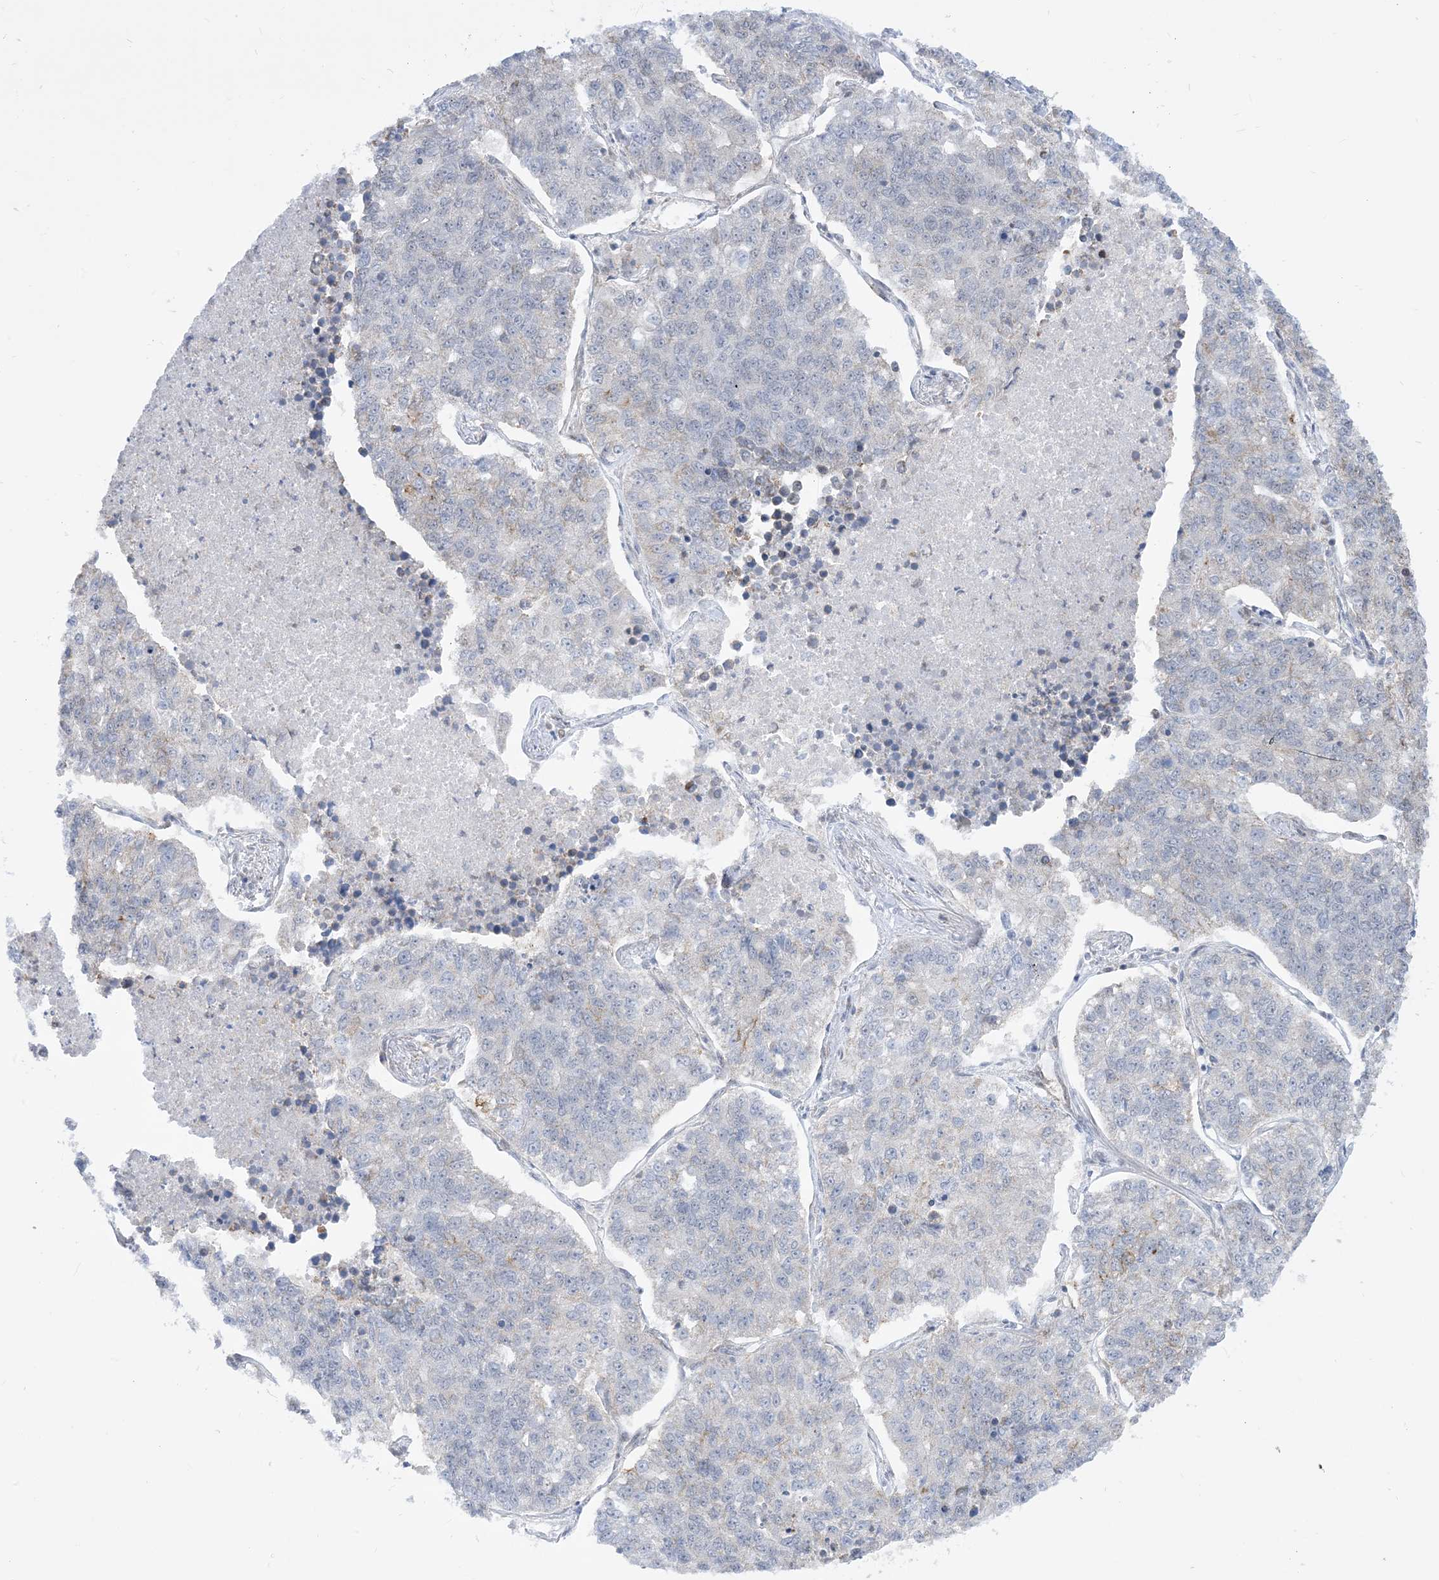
{"staining": {"intensity": "moderate", "quantity": "<25%", "location": "cytoplasmic/membranous"}, "tissue": "lung cancer", "cell_type": "Tumor cells", "image_type": "cancer", "snomed": [{"axis": "morphology", "description": "Adenocarcinoma, NOS"}, {"axis": "topography", "description": "Lung"}], "caption": "Adenocarcinoma (lung) tissue displays moderate cytoplasmic/membranous expression in approximately <25% of tumor cells", "gene": "CASP4", "patient": {"sex": "male", "age": 49}}